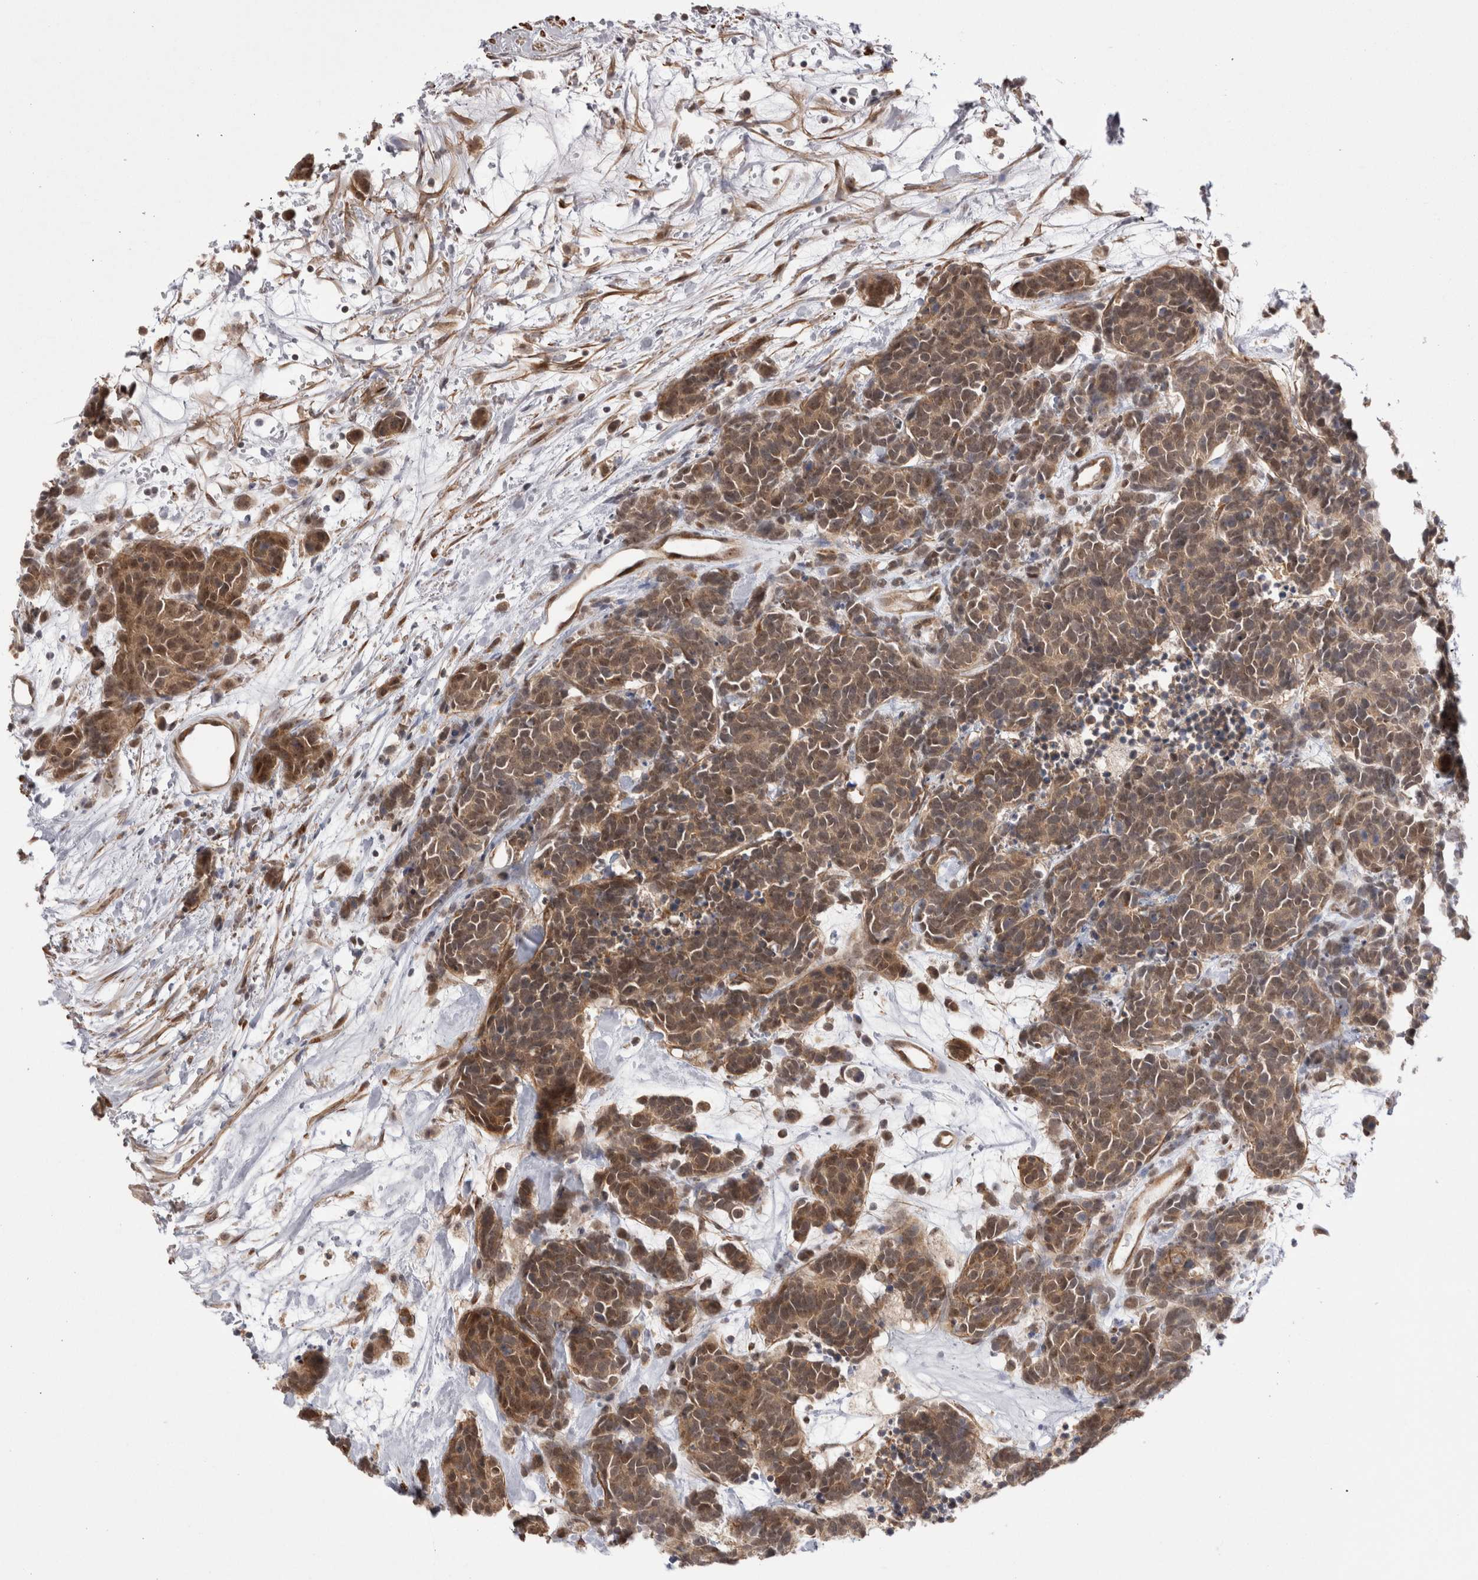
{"staining": {"intensity": "moderate", "quantity": ">75%", "location": "cytoplasmic/membranous,nuclear"}, "tissue": "carcinoid", "cell_type": "Tumor cells", "image_type": "cancer", "snomed": [{"axis": "morphology", "description": "Carcinoma, NOS"}, {"axis": "morphology", "description": "Carcinoid, malignant, NOS"}, {"axis": "topography", "description": "Urinary bladder"}], "caption": "Protein expression analysis of human carcinoid (malignant) reveals moderate cytoplasmic/membranous and nuclear staining in approximately >75% of tumor cells. (Stains: DAB in brown, nuclei in blue, Microscopy: brightfield microscopy at high magnification).", "gene": "EXOSC4", "patient": {"sex": "male", "age": 57}}